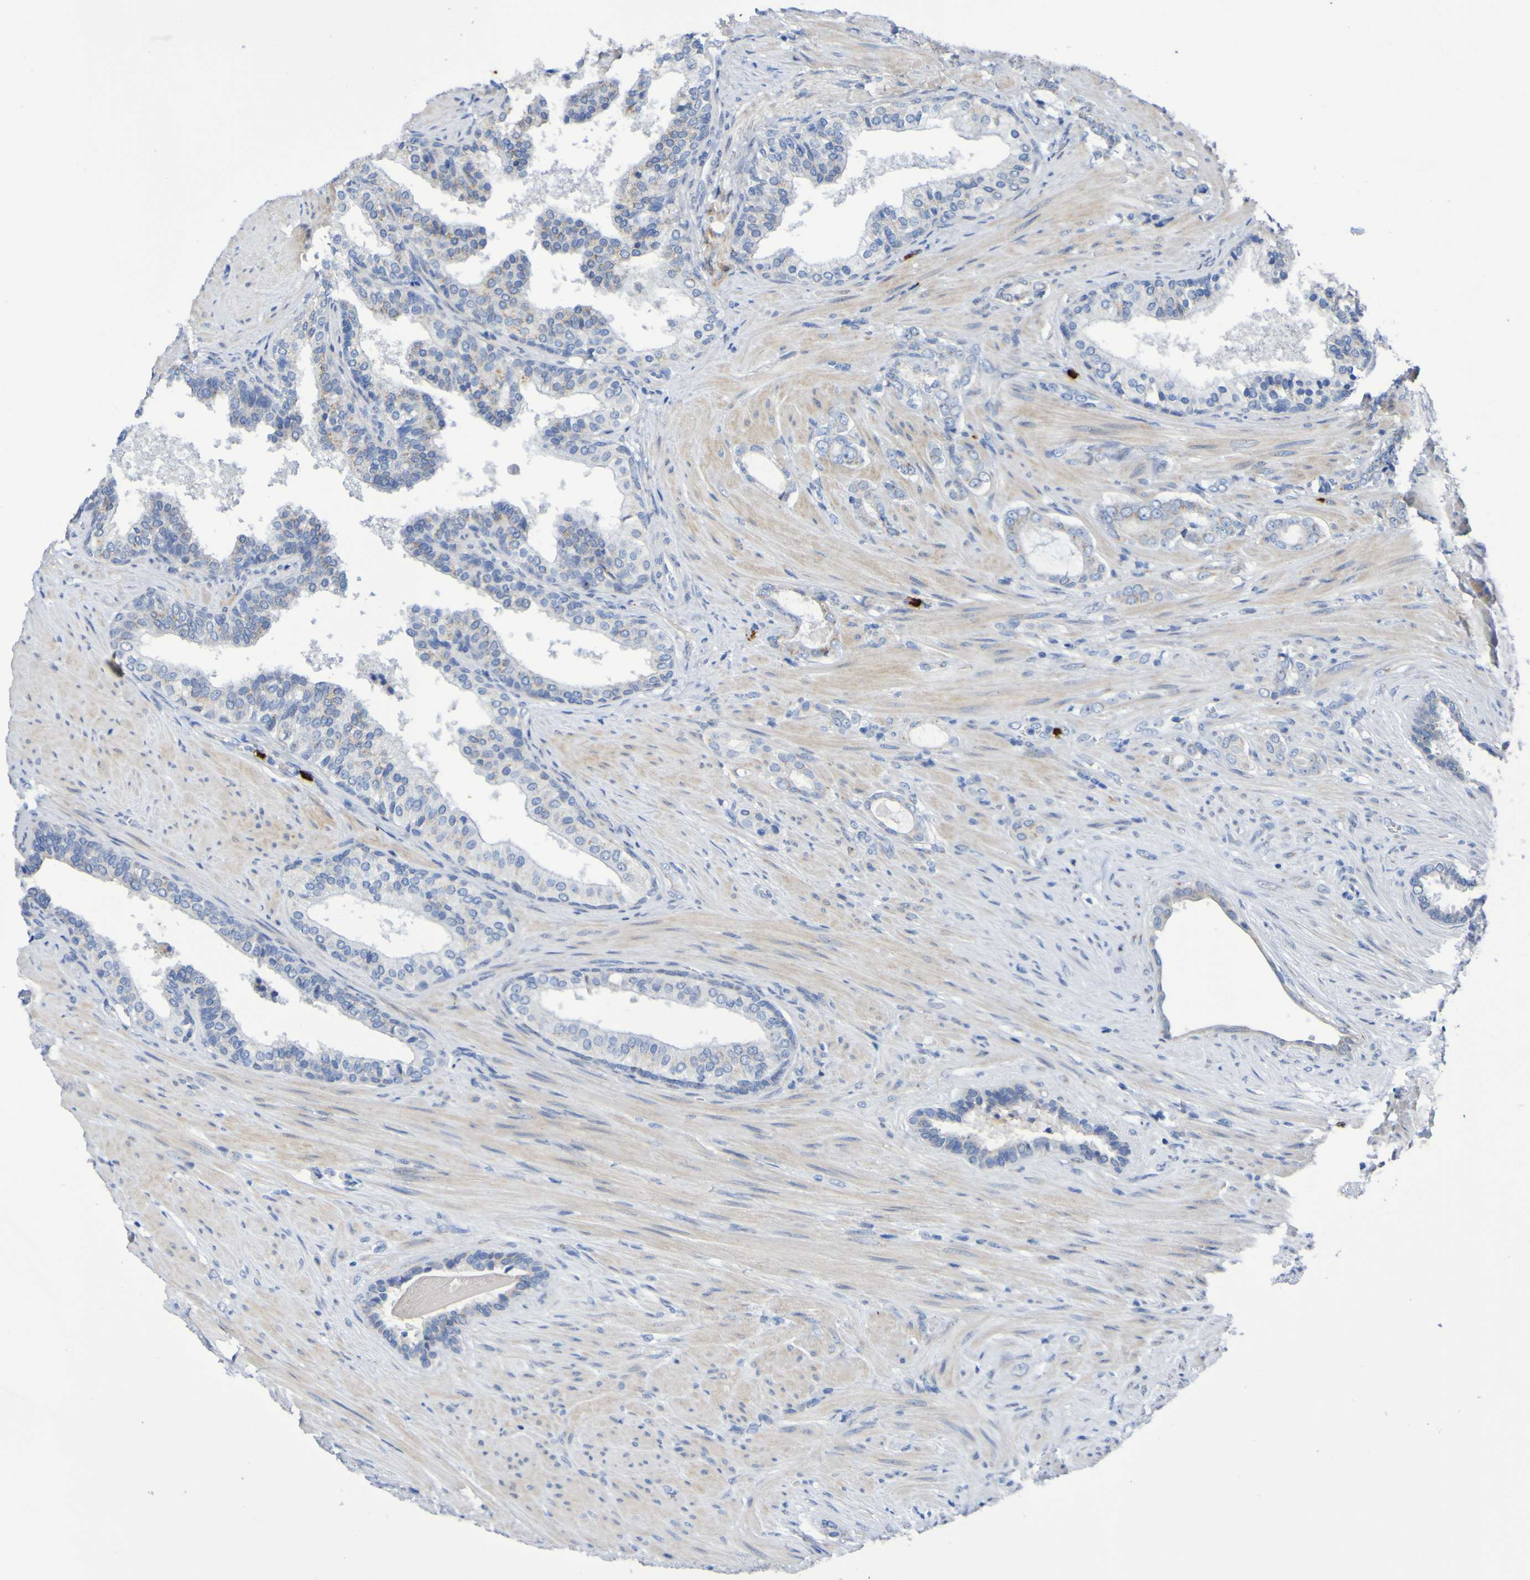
{"staining": {"intensity": "weak", "quantity": "<25%", "location": "cytoplasmic/membranous"}, "tissue": "prostate cancer", "cell_type": "Tumor cells", "image_type": "cancer", "snomed": [{"axis": "morphology", "description": "Adenocarcinoma, Low grade"}, {"axis": "topography", "description": "Prostate"}], "caption": "DAB immunohistochemical staining of human prostate adenocarcinoma (low-grade) displays no significant staining in tumor cells.", "gene": "C11orf24", "patient": {"sex": "male", "age": 60}}